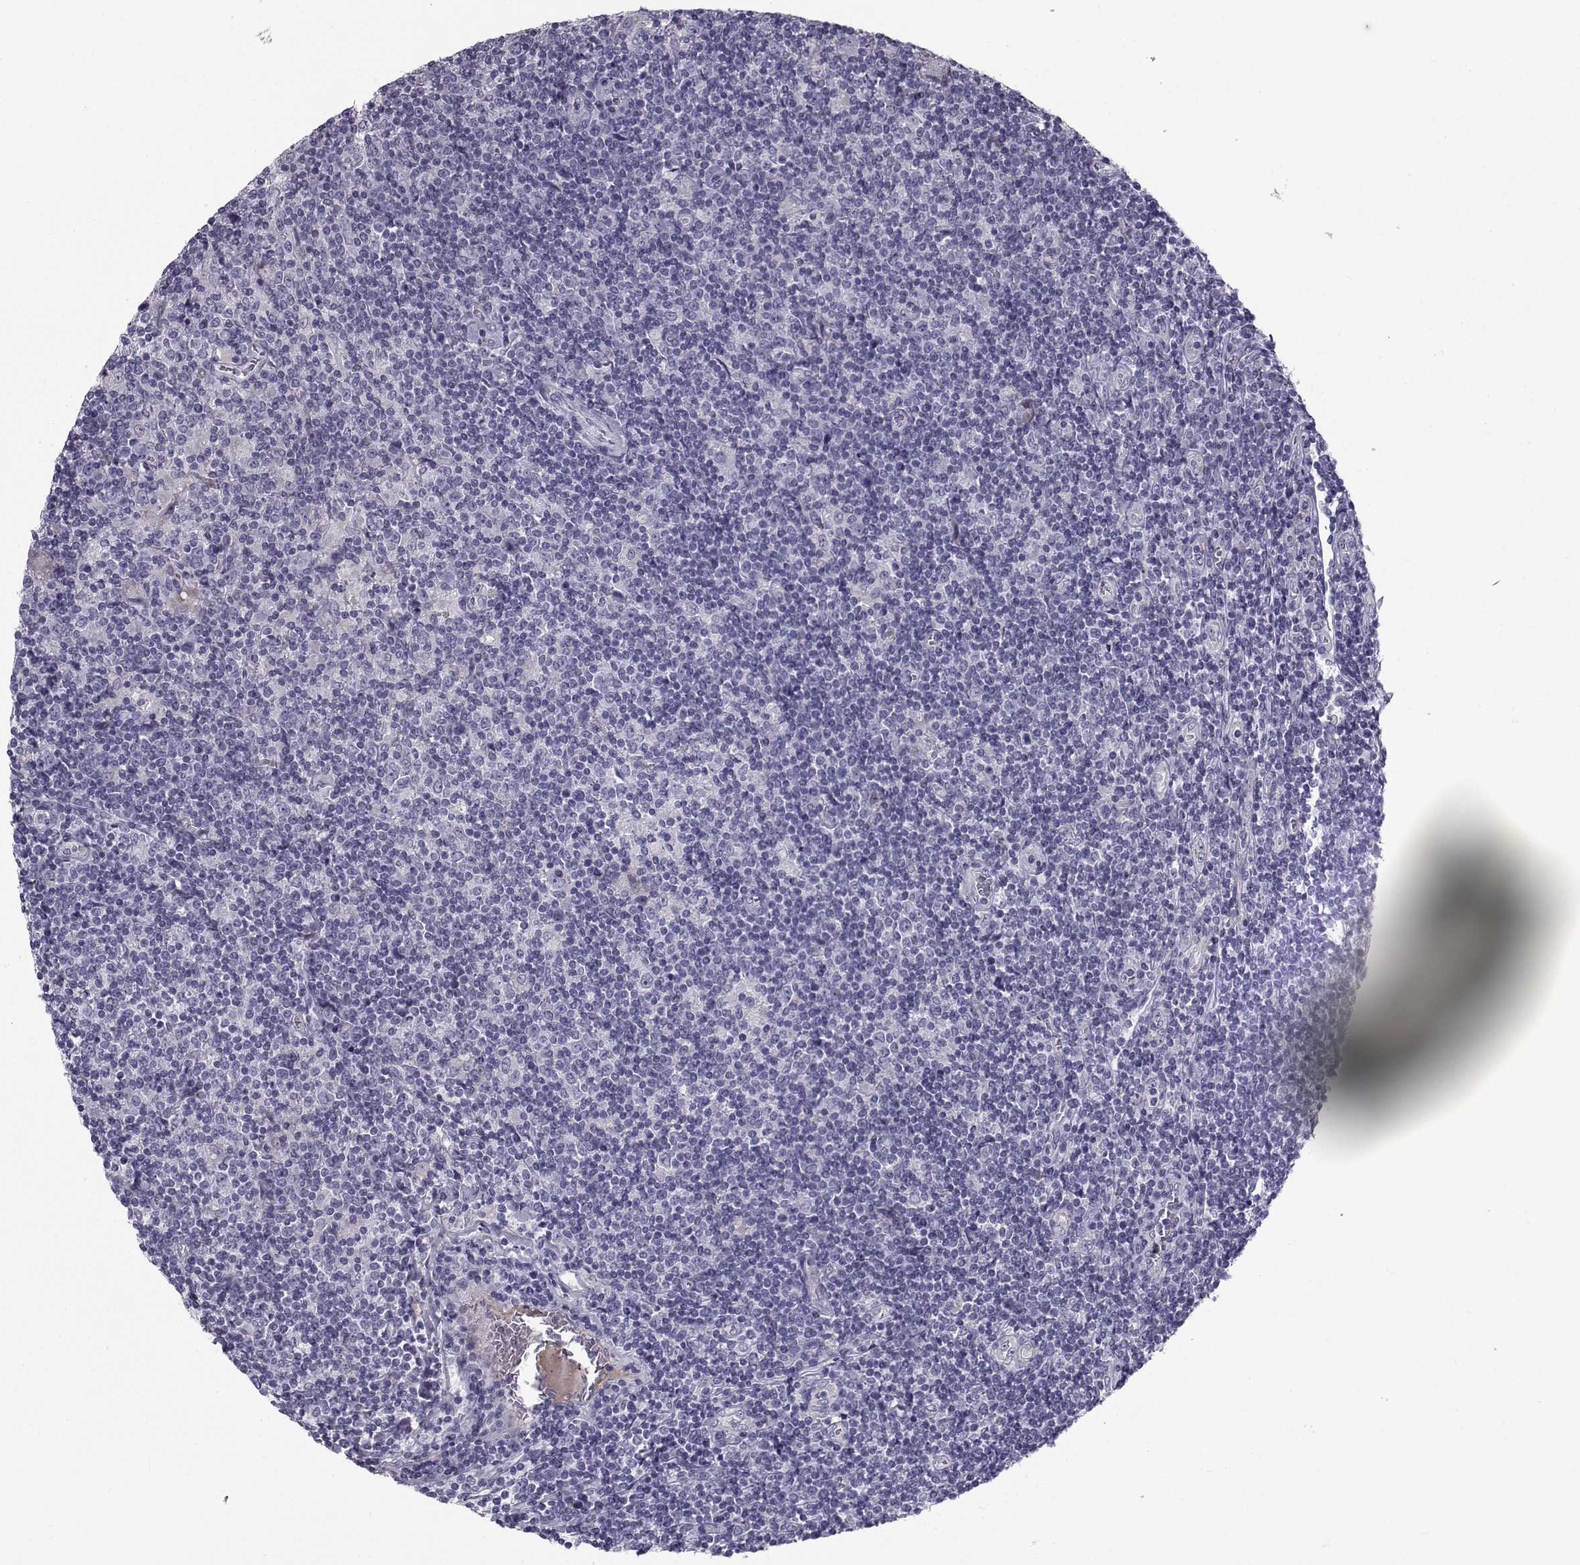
{"staining": {"intensity": "negative", "quantity": "none", "location": "none"}, "tissue": "lymphoma", "cell_type": "Tumor cells", "image_type": "cancer", "snomed": [{"axis": "morphology", "description": "Hodgkin's disease, NOS"}, {"axis": "topography", "description": "Lymph node"}], "caption": "Immunohistochemical staining of lymphoma shows no significant expression in tumor cells.", "gene": "CALCR", "patient": {"sex": "male", "age": 40}}